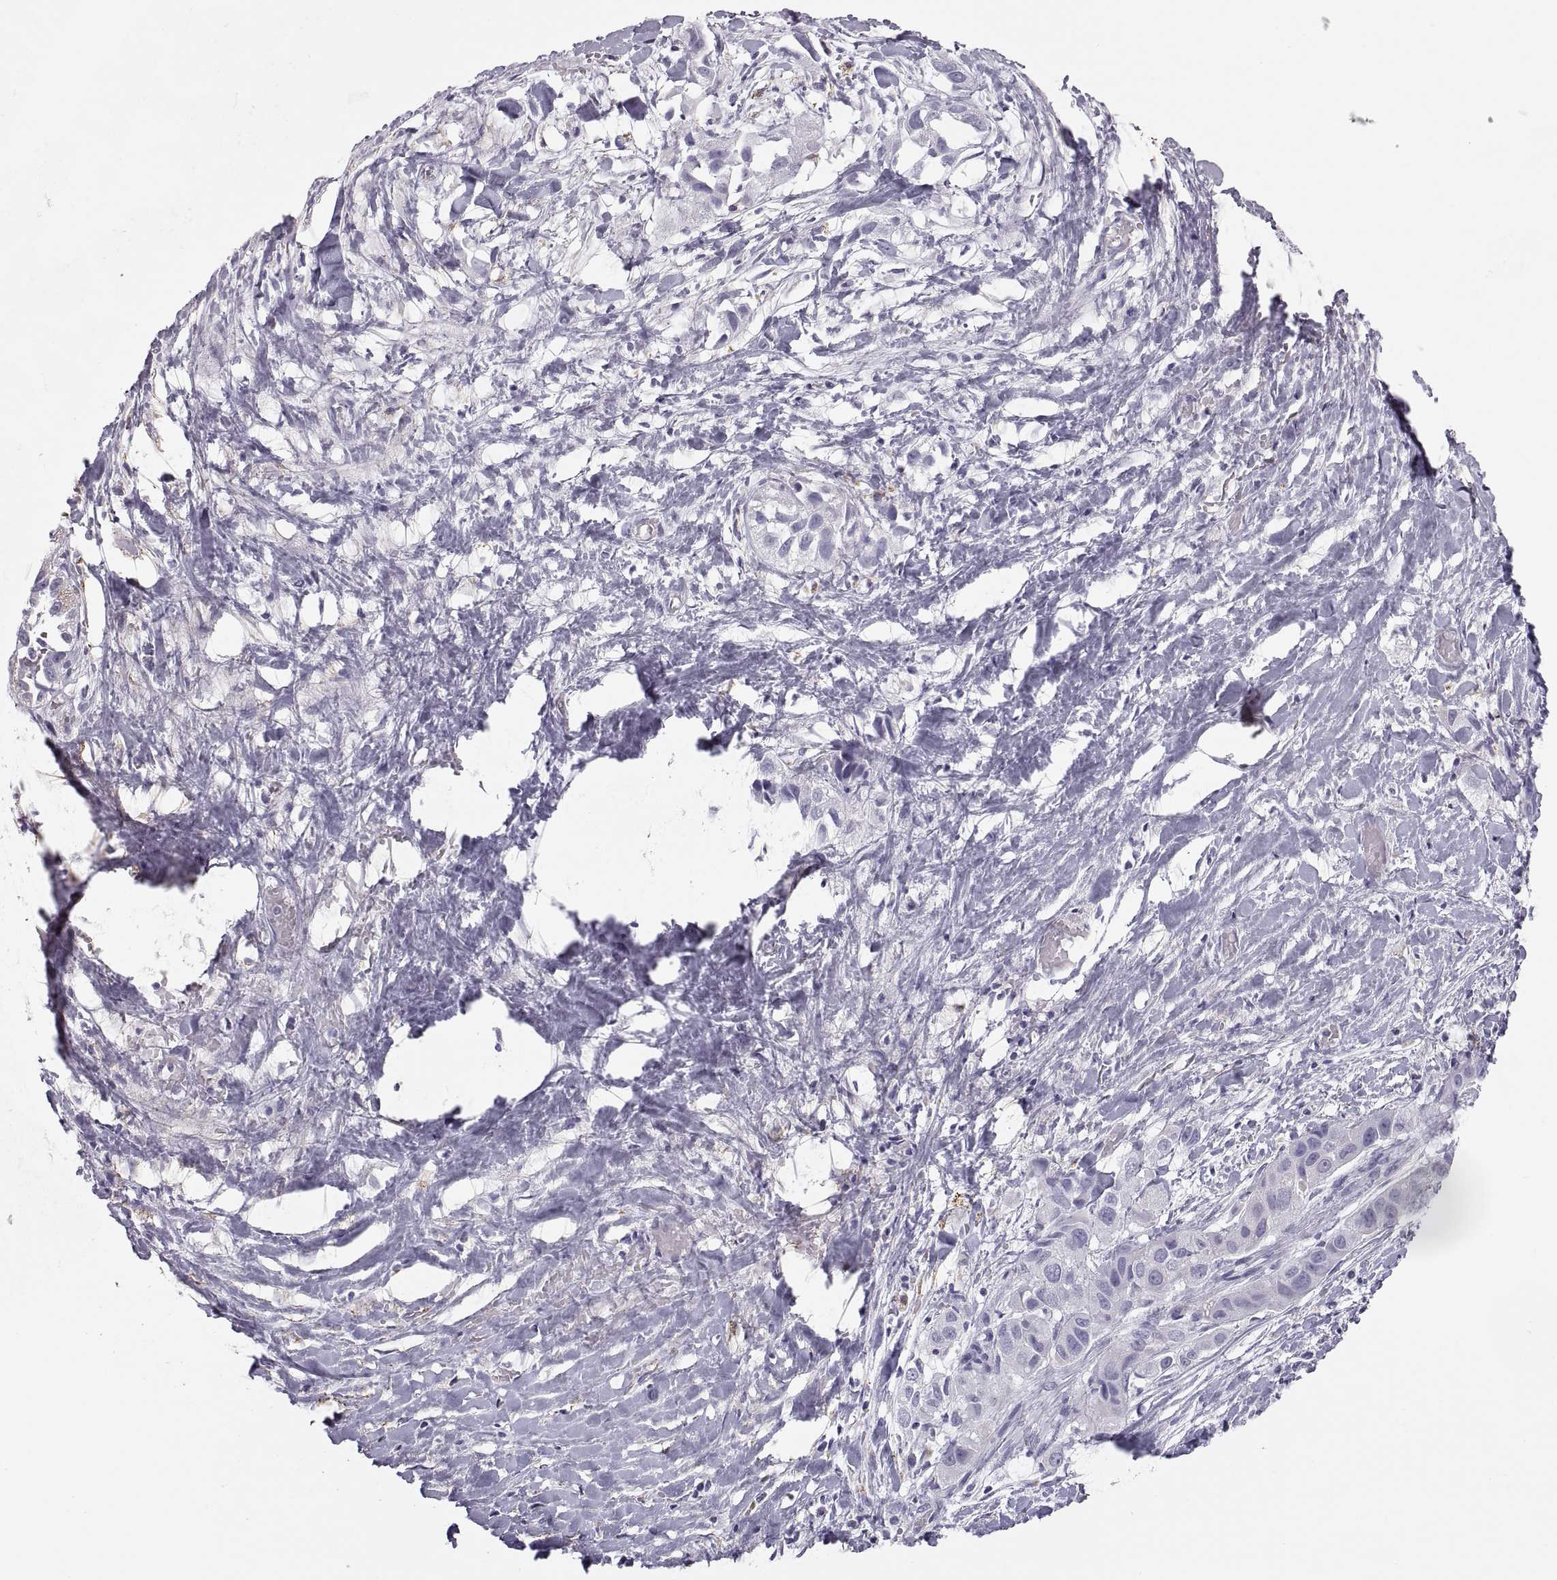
{"staining": {"intensity": "negative", "quantity": "none", "location": "none"}, "tissue": "liver cancer", "cell_type": "Tumor cells", "image_type": "cancer", "snomed": [{"axis": "morphology", "description": "Cholangiocarcinoma"}, {"axis": "topography", "description": "Liver"}], "caption": "Human liver cancer (cholangiocarcinoma) stained for a protein using IHC exhibits no staining in tumor cells.", "gene": "COL9A3", "patient": {"sex": "female", "age": 52}}